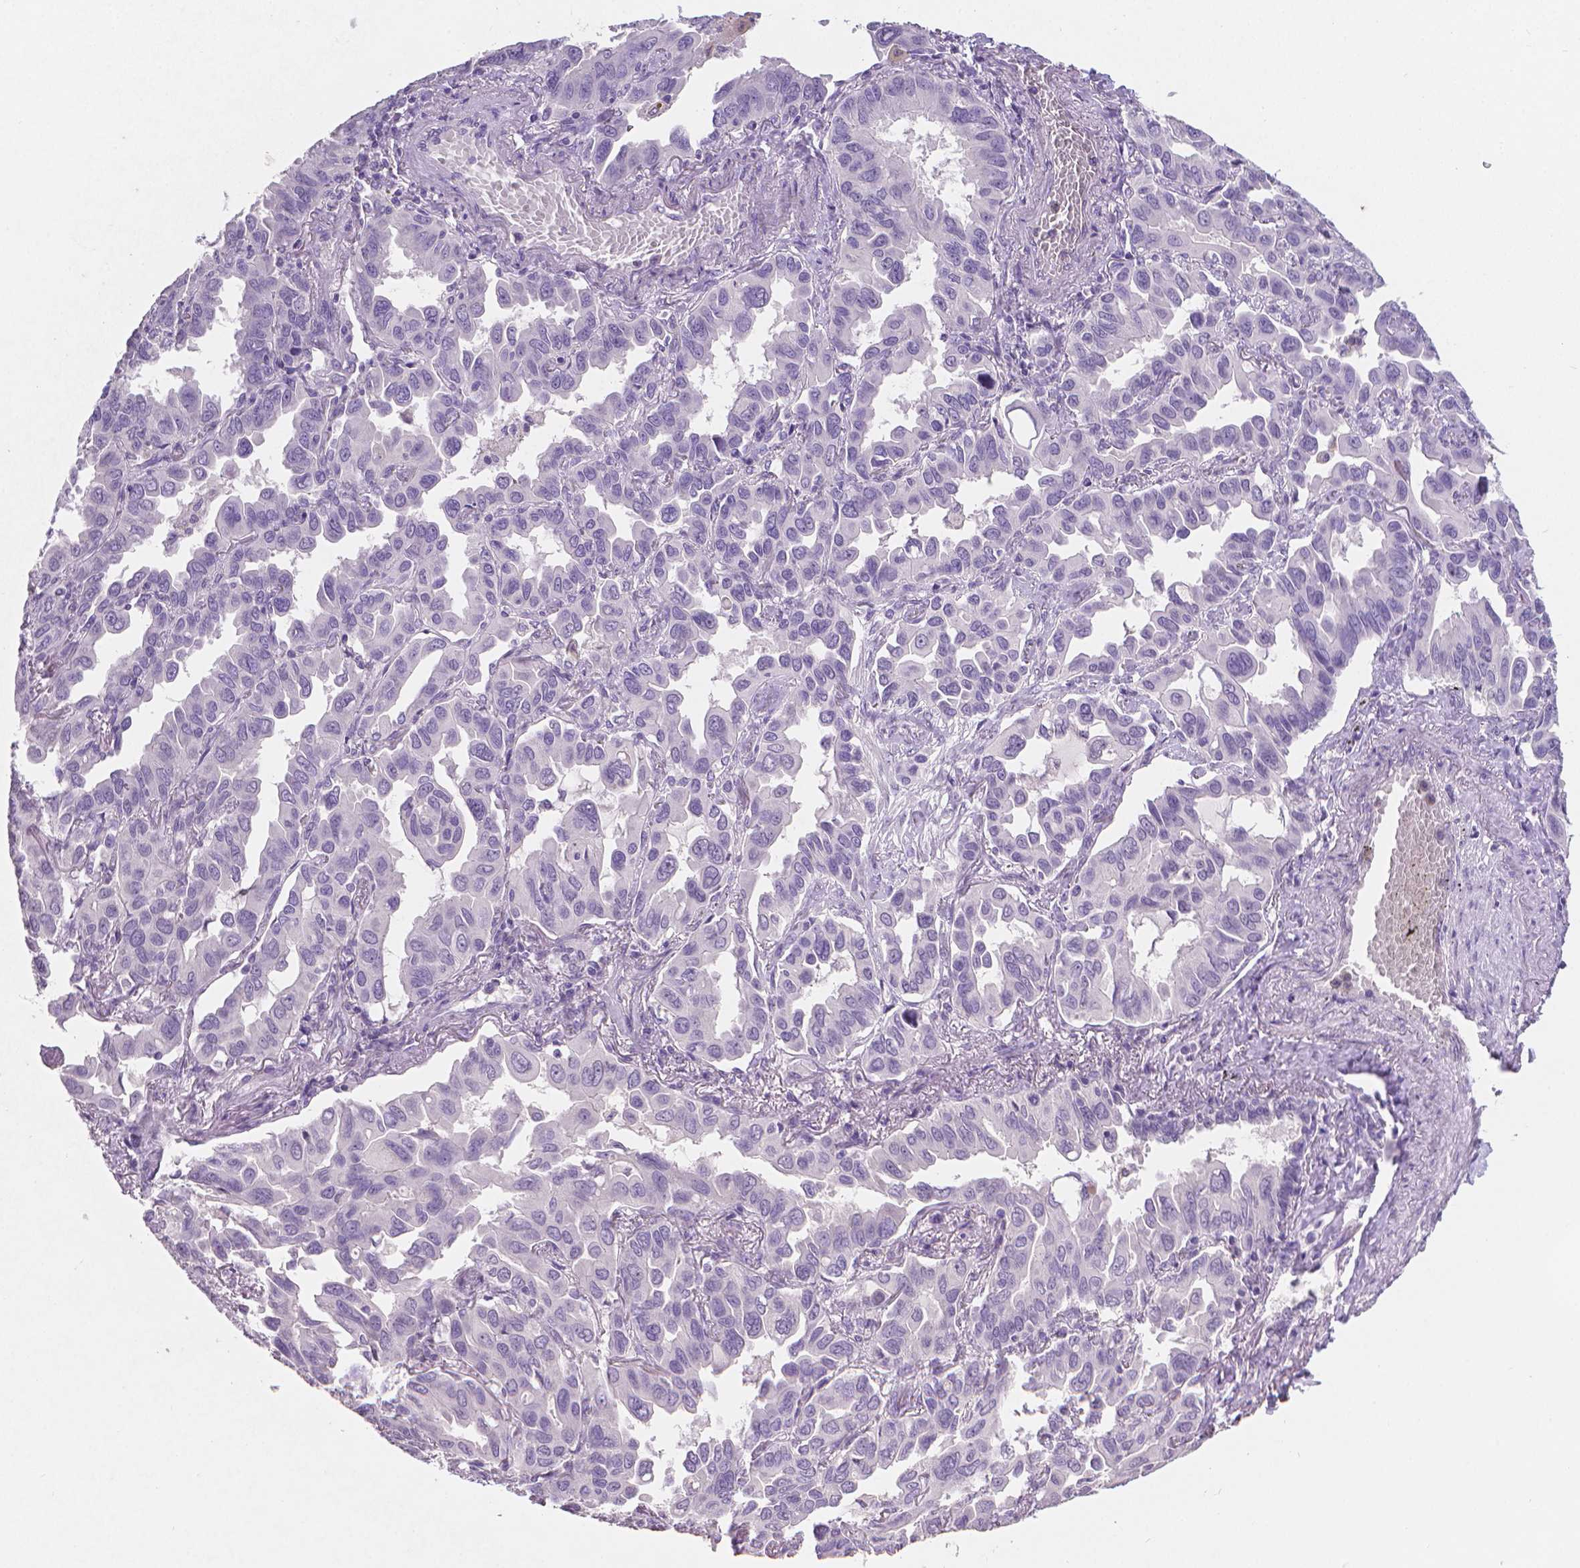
{"staining": {"intensity": "negative", "quantity": "none", "location": "none"}, "tissue": "lung cancer", "cell_type": "Tumor cells", "image_type": "cancer", "snomed": [{"axis": "morphology", "description": "Adenocarcinoma, NOS"}, {"axis": "topography", "description": "Lung"}], "caption": "This is an immunohistochemistry photomicrograph of lung adenocarcinoma. There is no staining in tumor cells.", "gene": "TNNI2", "patient": {"sex": "male", "age": 64}}